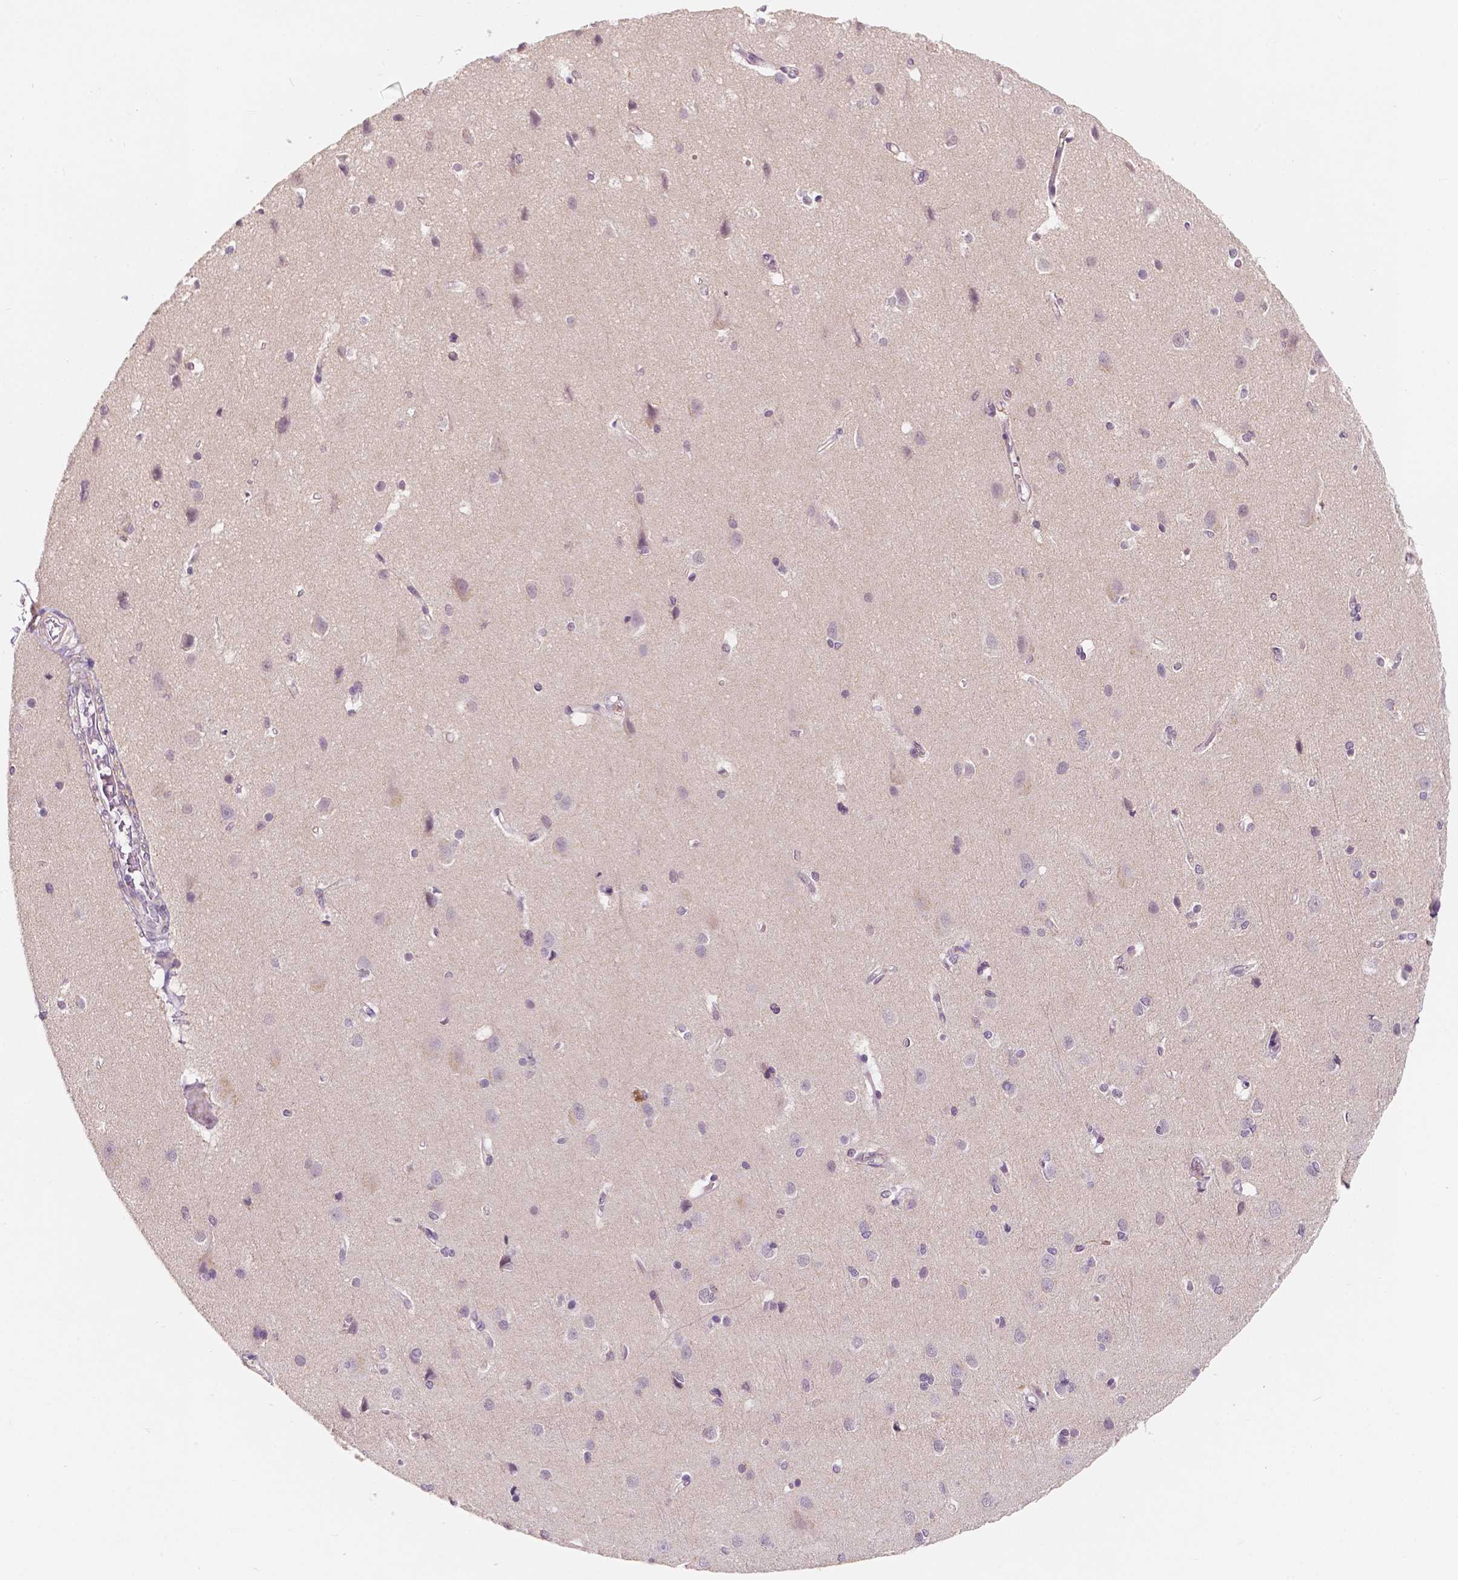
{"staining": {"intensity": "negative", "quantity": "none", "location": "none"}, "tissue": "cerebral cortex", "cell_type": "Endothelial cells", "image_type": "normal", "snomed": [{"axis": "morphology", "description": "Normal tissue, NOS"}, {"axis": "topography", "description": "Cerebral cortex"}], "caption": "High power microscopy histopathology image of an immunohistochemistry (IHC) histopathology image of benign cerebral cortex, revealing no significant staining in endothelial cells.", "gene": "SIRT2", "patient": {"sex": "male", "age": 37}}